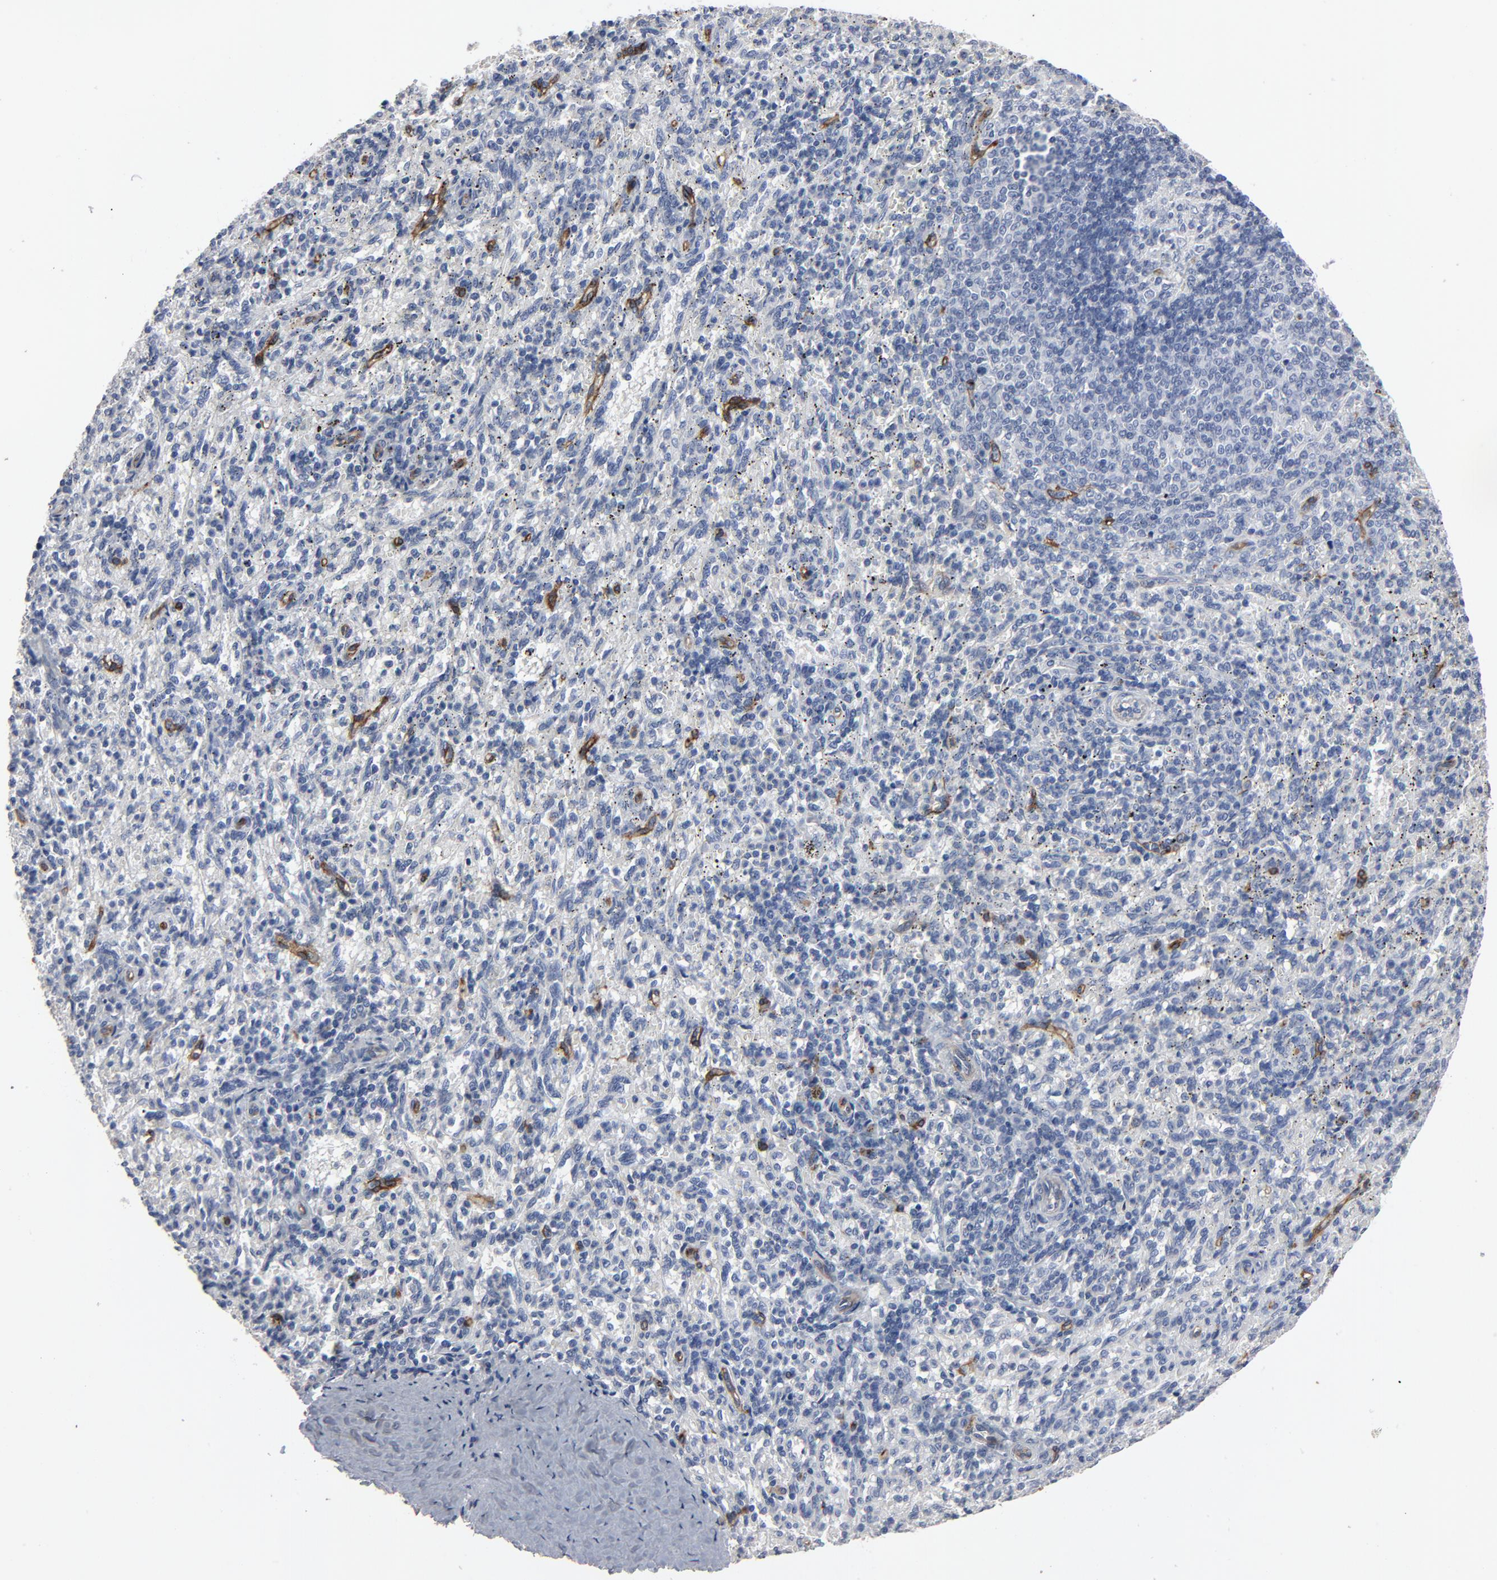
{"staining": {"intensity": "negative", "quantity": "none", "location": "none"}, "tissue": "spleen", "cell_type": "Cells in red pulp", "image_type": "normal", "snomed": [{"axis": "morphology", "description": "Normal tissue, NOS"}, {"axis": "topography", "description": "Spleen"}], "caption": "Immunohistochemistry (IHC) histopathology image of unremarkable spleen: spleen stained with DAB (3,3'-diaminobenzidine) shows no significant protein staining in cells in red pulp. Nuclei are stained in blue.", "gene": "KDR", "patient": {"sex": "female", "age": 10}}